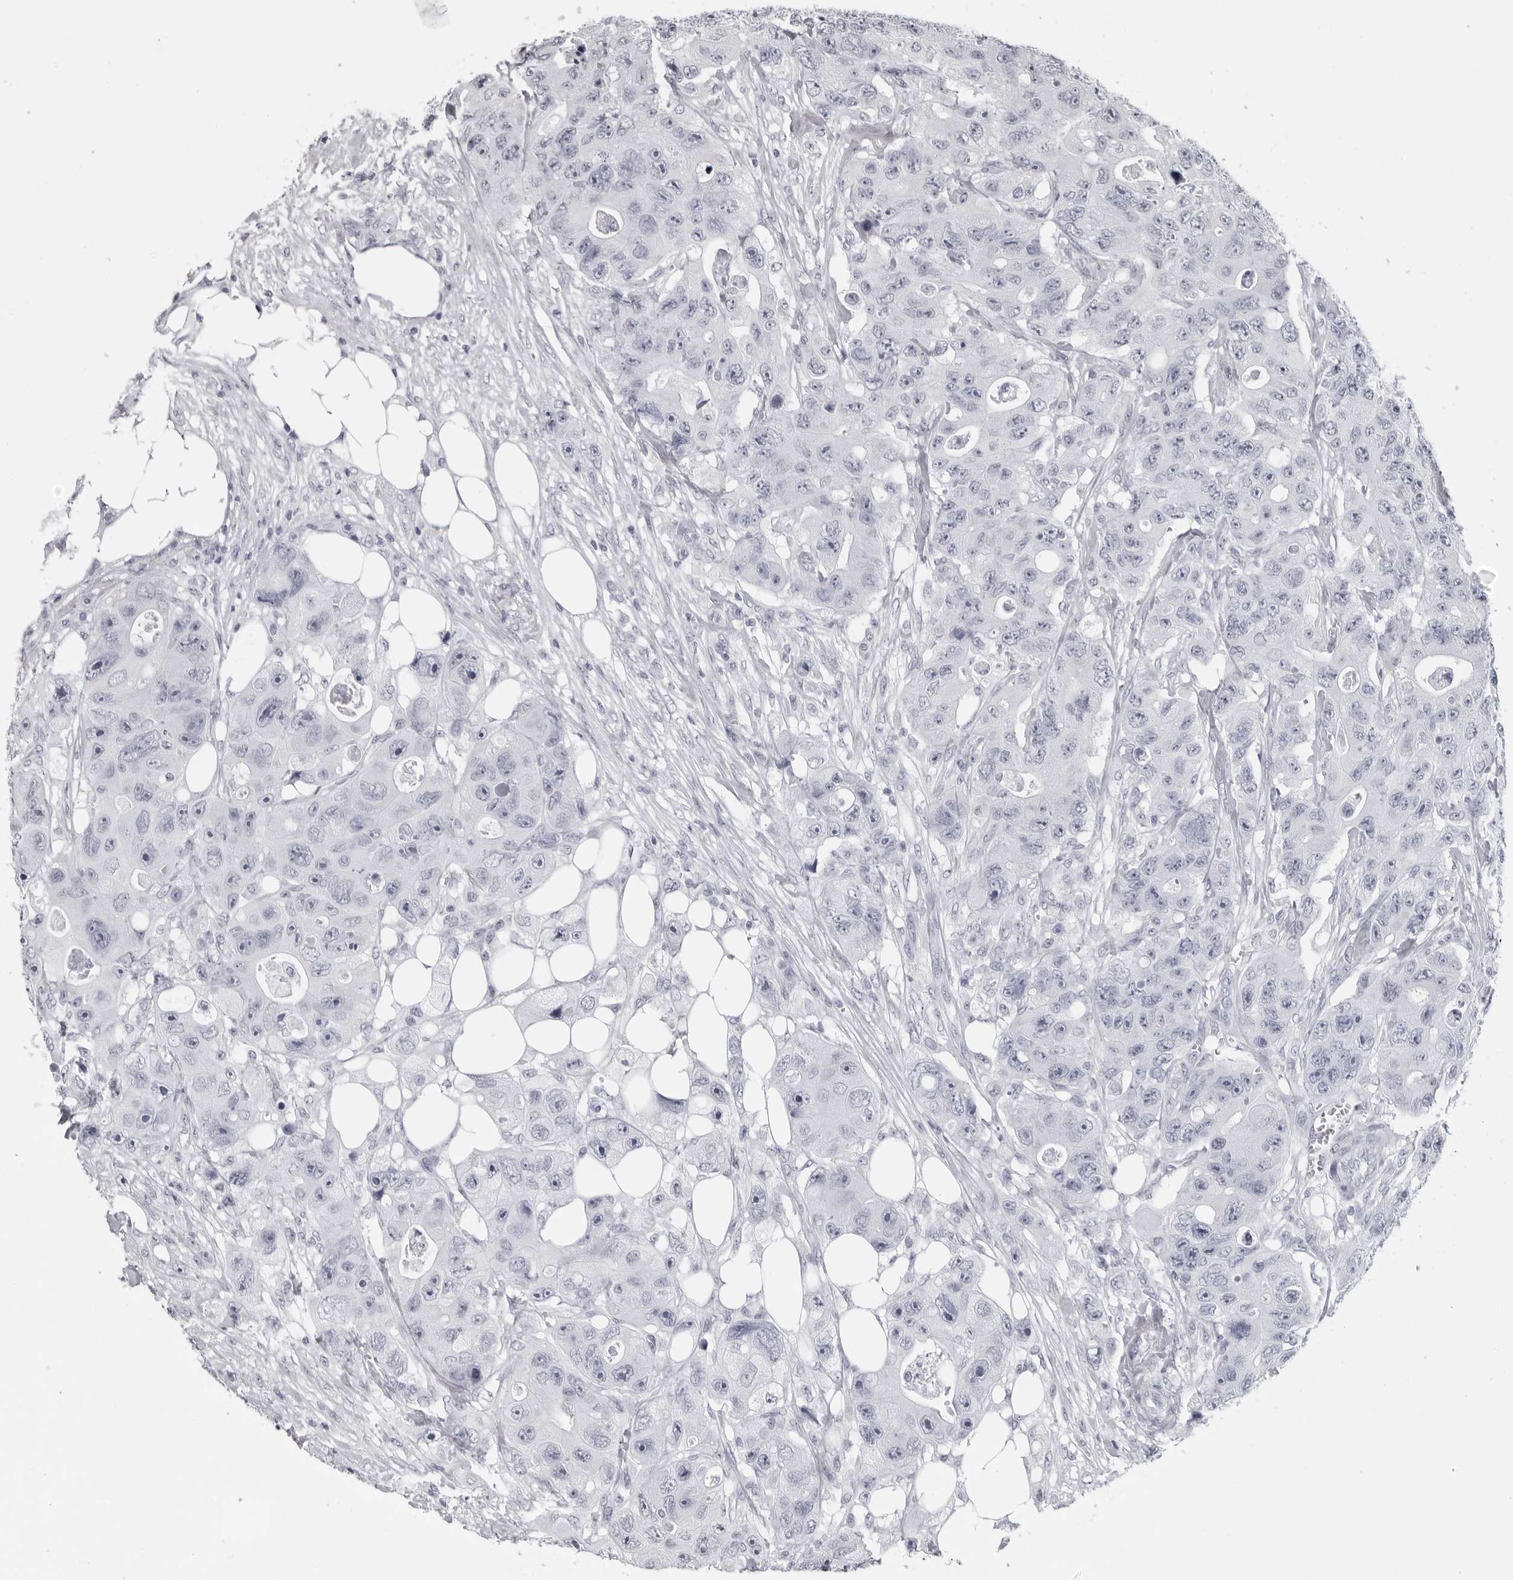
{"staining": {"intensity": "negative", "quantity": "none", "location": "none"}, "tissue": "colorectal cancer", "cell_type": "Tumor cells", "image_type": "cancer", "snomed": [{"axis": "morphology", "description": "Adenocarcinoma, NOS"}, {"axis": "topography", "description": "Colon"}], "caption": "The IHC micrograph has no significant positivity in tumor cells of colorectal cancer tissue.", "gene": "DNALI1", "patient": {"sex": "female", "age": 46}}